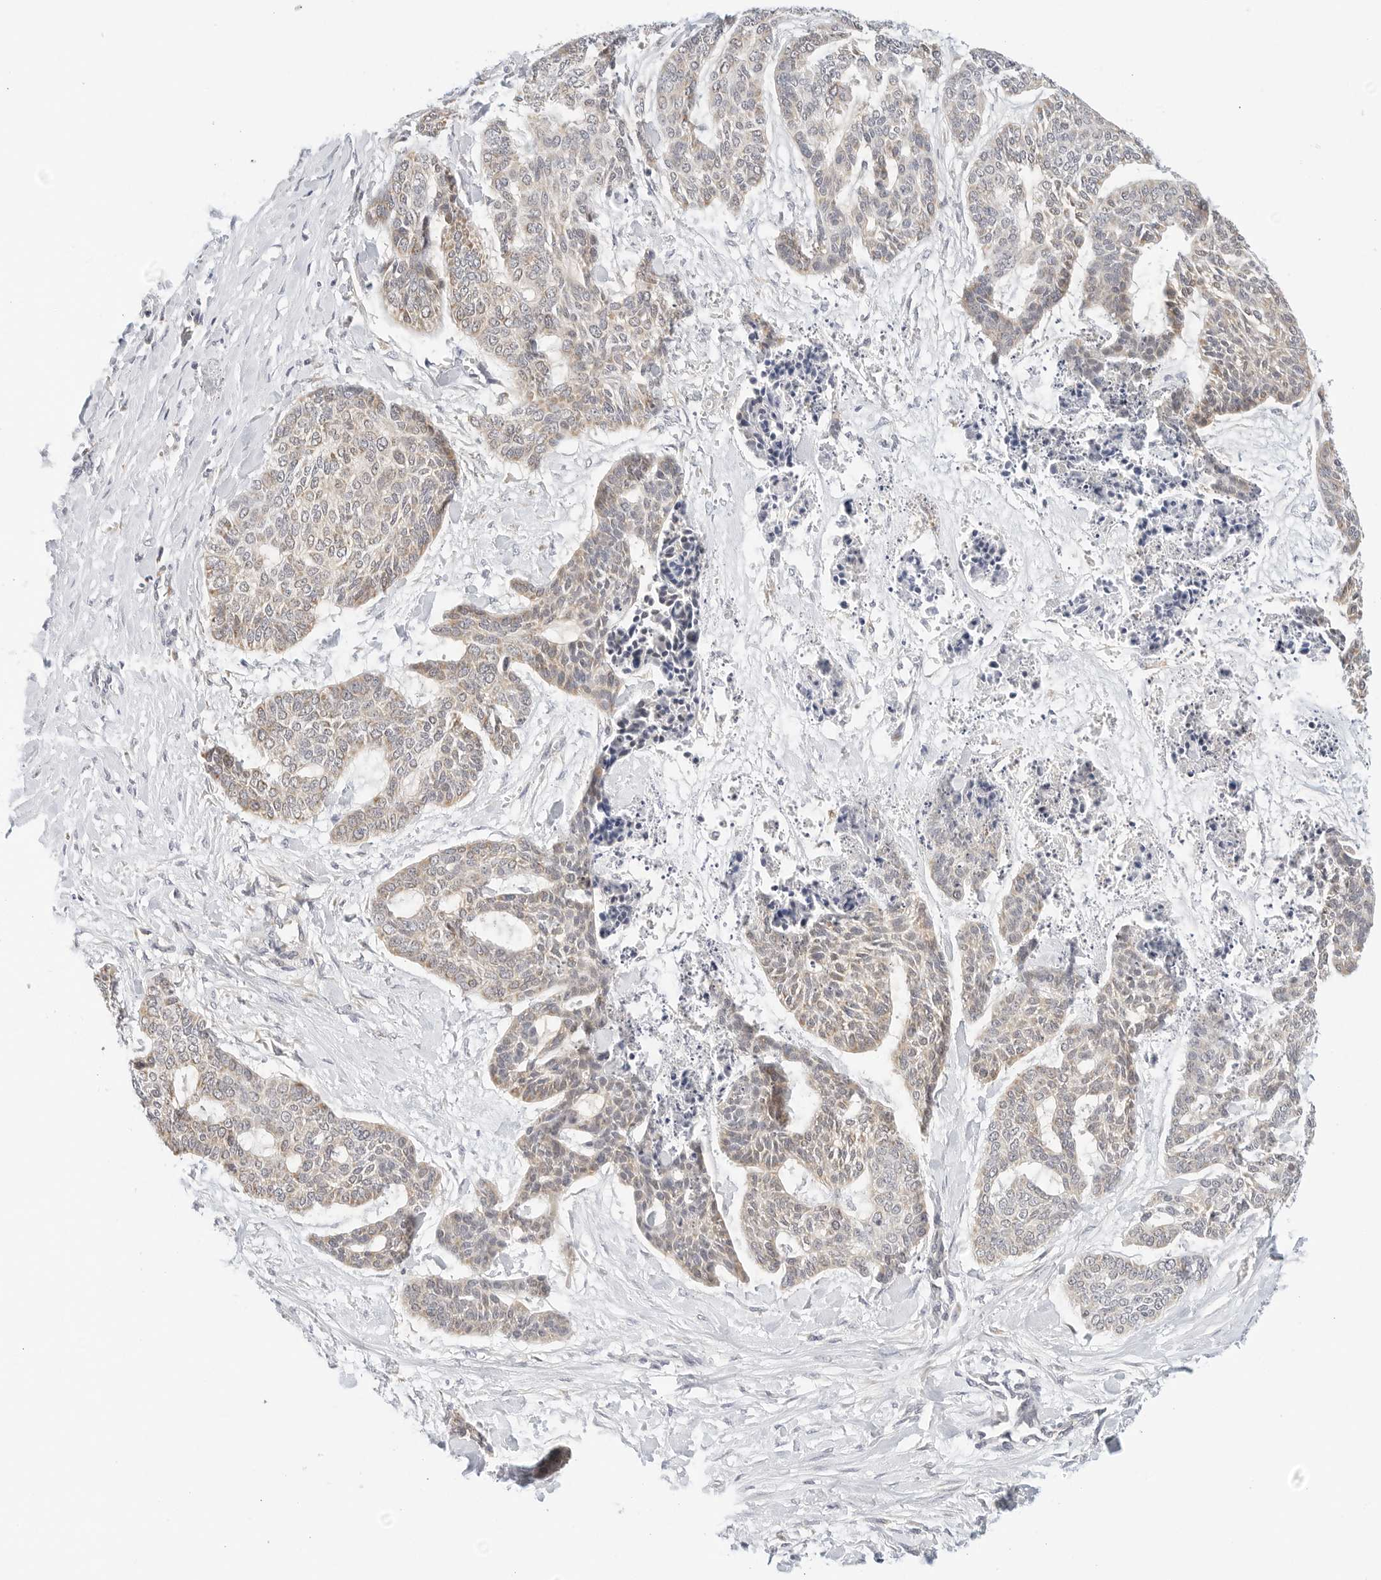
{"staining": {"intensity": "weak", "quantity": "25%-75%", "location": "cytoplasmic/membranous"}, "tissue": "skin cancer", "cell_type": "Tumor cells", "image_type": "cancer", "snomed": [{"axis": "morphology", "description": "Basal cell carcinoma"}, {"axis": "topography", "description": "Skin"}], "caption": "Skin basal cell carcinoma was stained to show a protein in brown. There is low levels of weak cytoplasmic/membranous positivity in approximately 25%-75% of tumor cells.", "gene": "ATL1", "patient": {"sex": "female", "age": 64}}